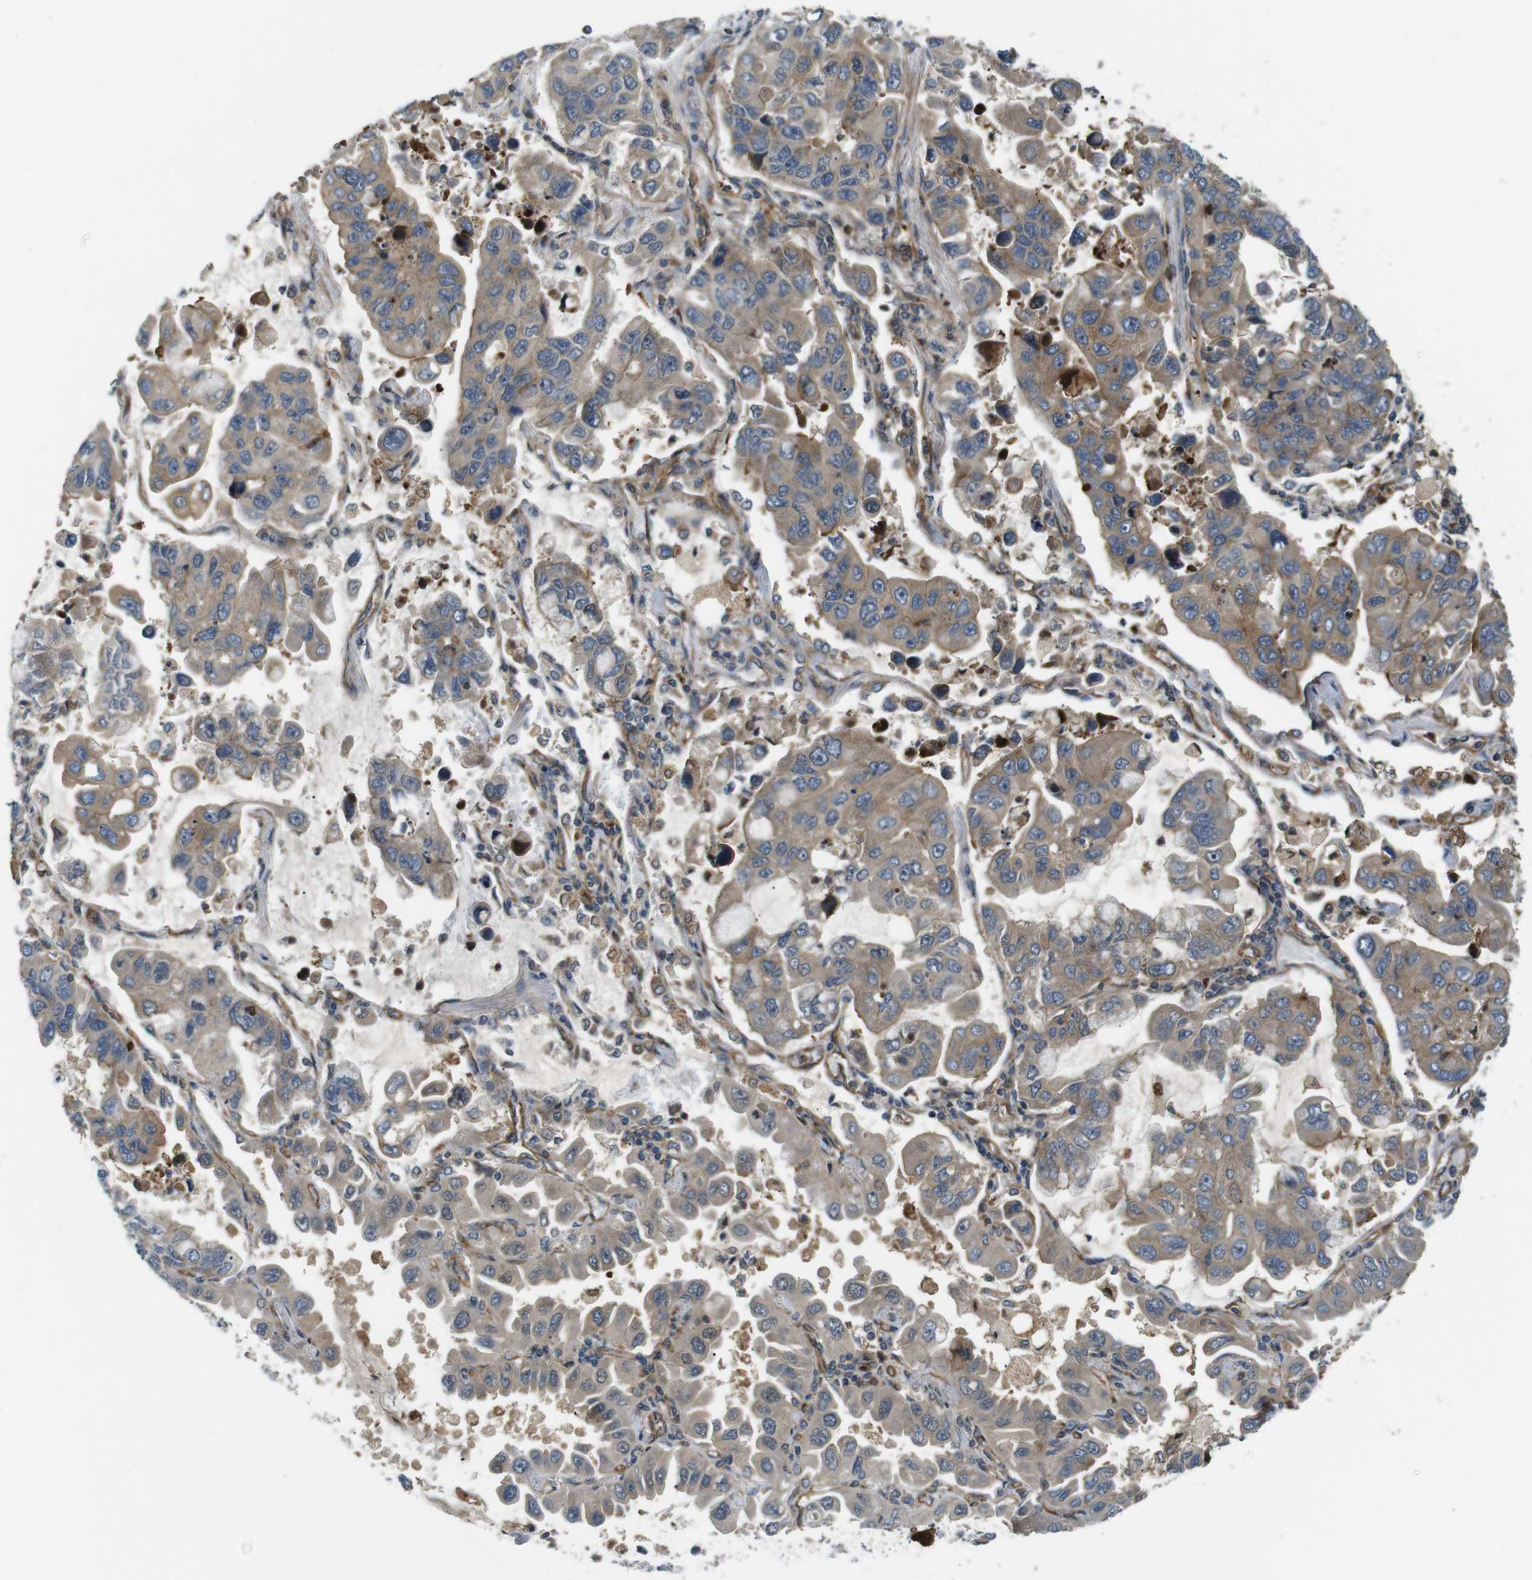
{"staining": {"intensity": "moderate", "quantity": ">75%", "location": "cytoplasmic/membranous"}, "tissue": "lung cancer", "cell_type": "Tumor cells", "image_type": "cancer", "snomed": [{"axis": "morphology", "description": "Adenocarcinoma, NOS"}, {"axis": "topography", "description": "Lung"}], "caption": "Protein analysis of lung cancer (adenocarcinoma) tissue reveals moderate cytoplasmic/membranous staining in about >75% of tumor cells.", "gene": "TSC1", "patient": {"sex": "male", "age": 64}}